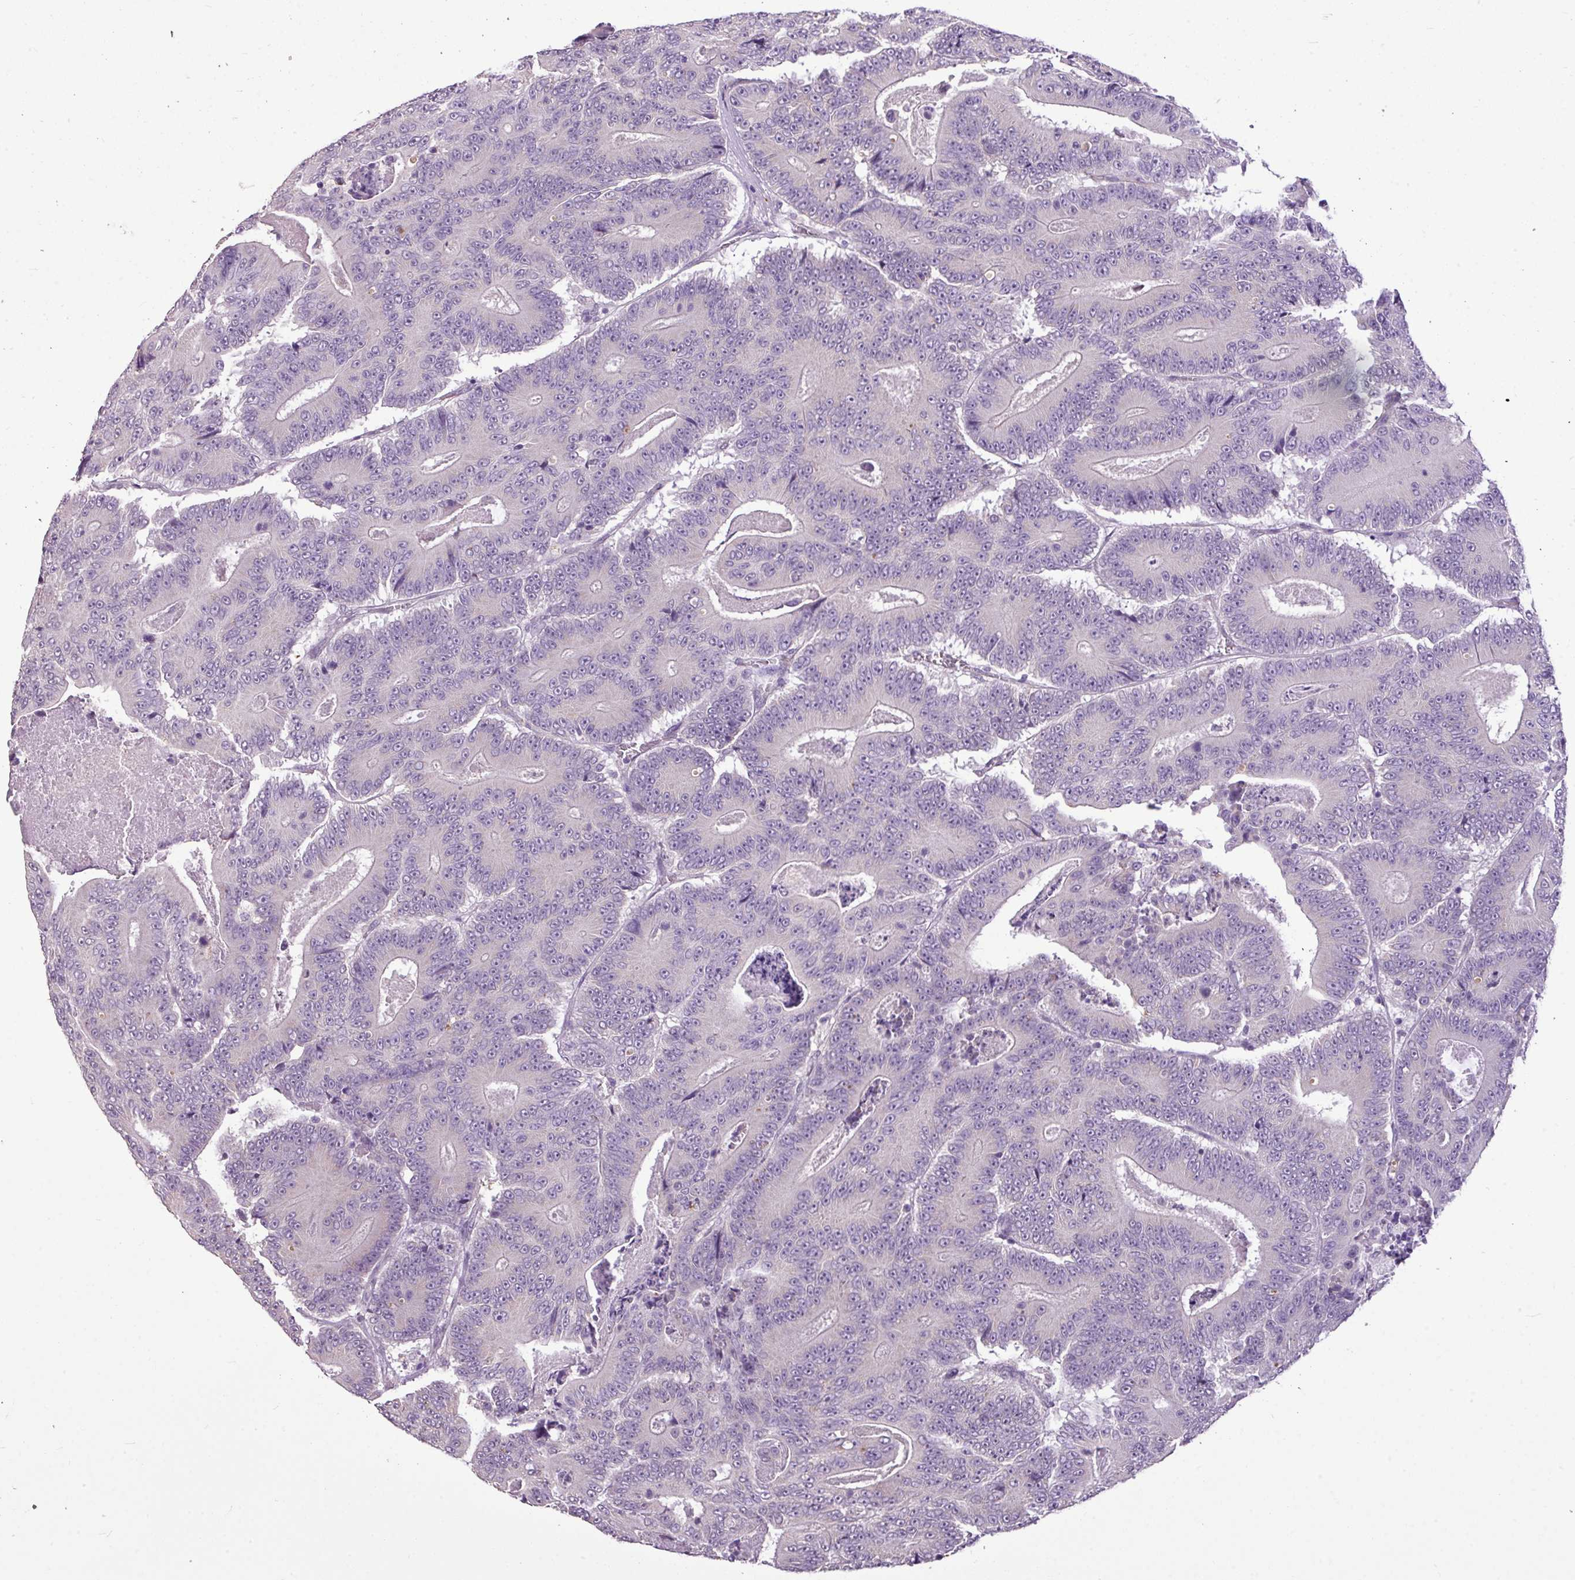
{"staining": {"intensity": "negative", "quantity": "none", "location": "none"}, "tissue": "colorectal cancer", "cell_type": "Tumor cells", "image_type": "cancer", "snomed": [{"axis": "morphology", "description": "Adenocarcinoma, NOS"}, {"axis": "topography", "description": "Colon"}], "caption": "IHC histopathology image of colorectal cancer stained for a protein (brown), which exhibits no staining in tumor cells. (DAB (3,3'-diaminobenzidine) immunohistochemistry with hematoxylin counter stain).", "gene": "ALDH2", "patient": {"sex": "male", "age": 83}}